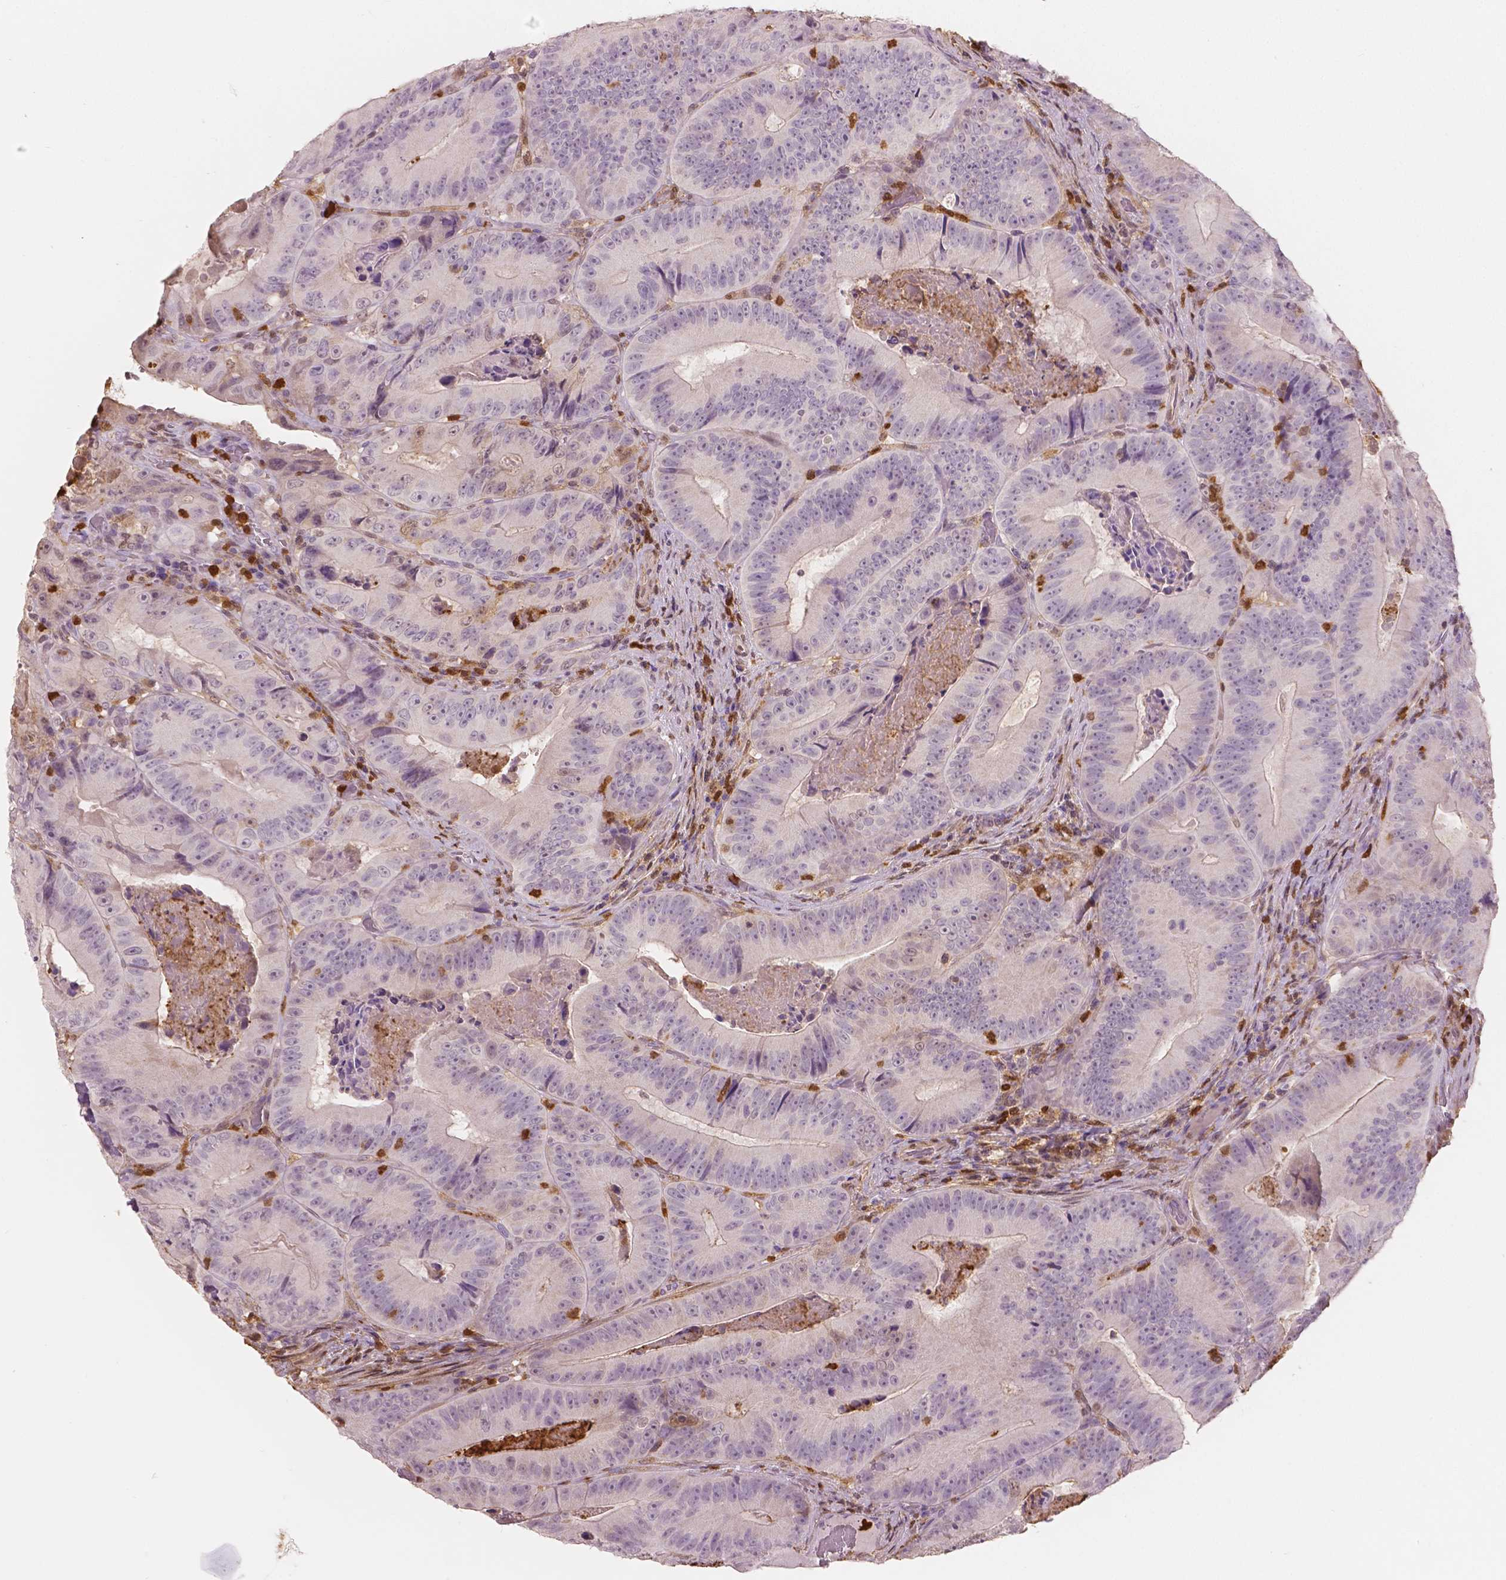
{"staining": {"intensity": "negative", "quantity": "none", "location": "none"}, "tissue": "colorectal cancer", "cell_type": "Tumor cells", "image_type": "cancer", "snomed": [{"axis": "morphology", "description": "Adenocarcinoma, NOS"}, {"axis": "topography", "description": "Colon"}], "caption": "Immunohistochemistry (IHC) photomicrograph of colorectal cancer (adenocarcinoma) stained for a protein (brown), which exhibits no staining in tumor cells.", "gene": "S100A4", "patient": {"sex": "female", "age": 86}}